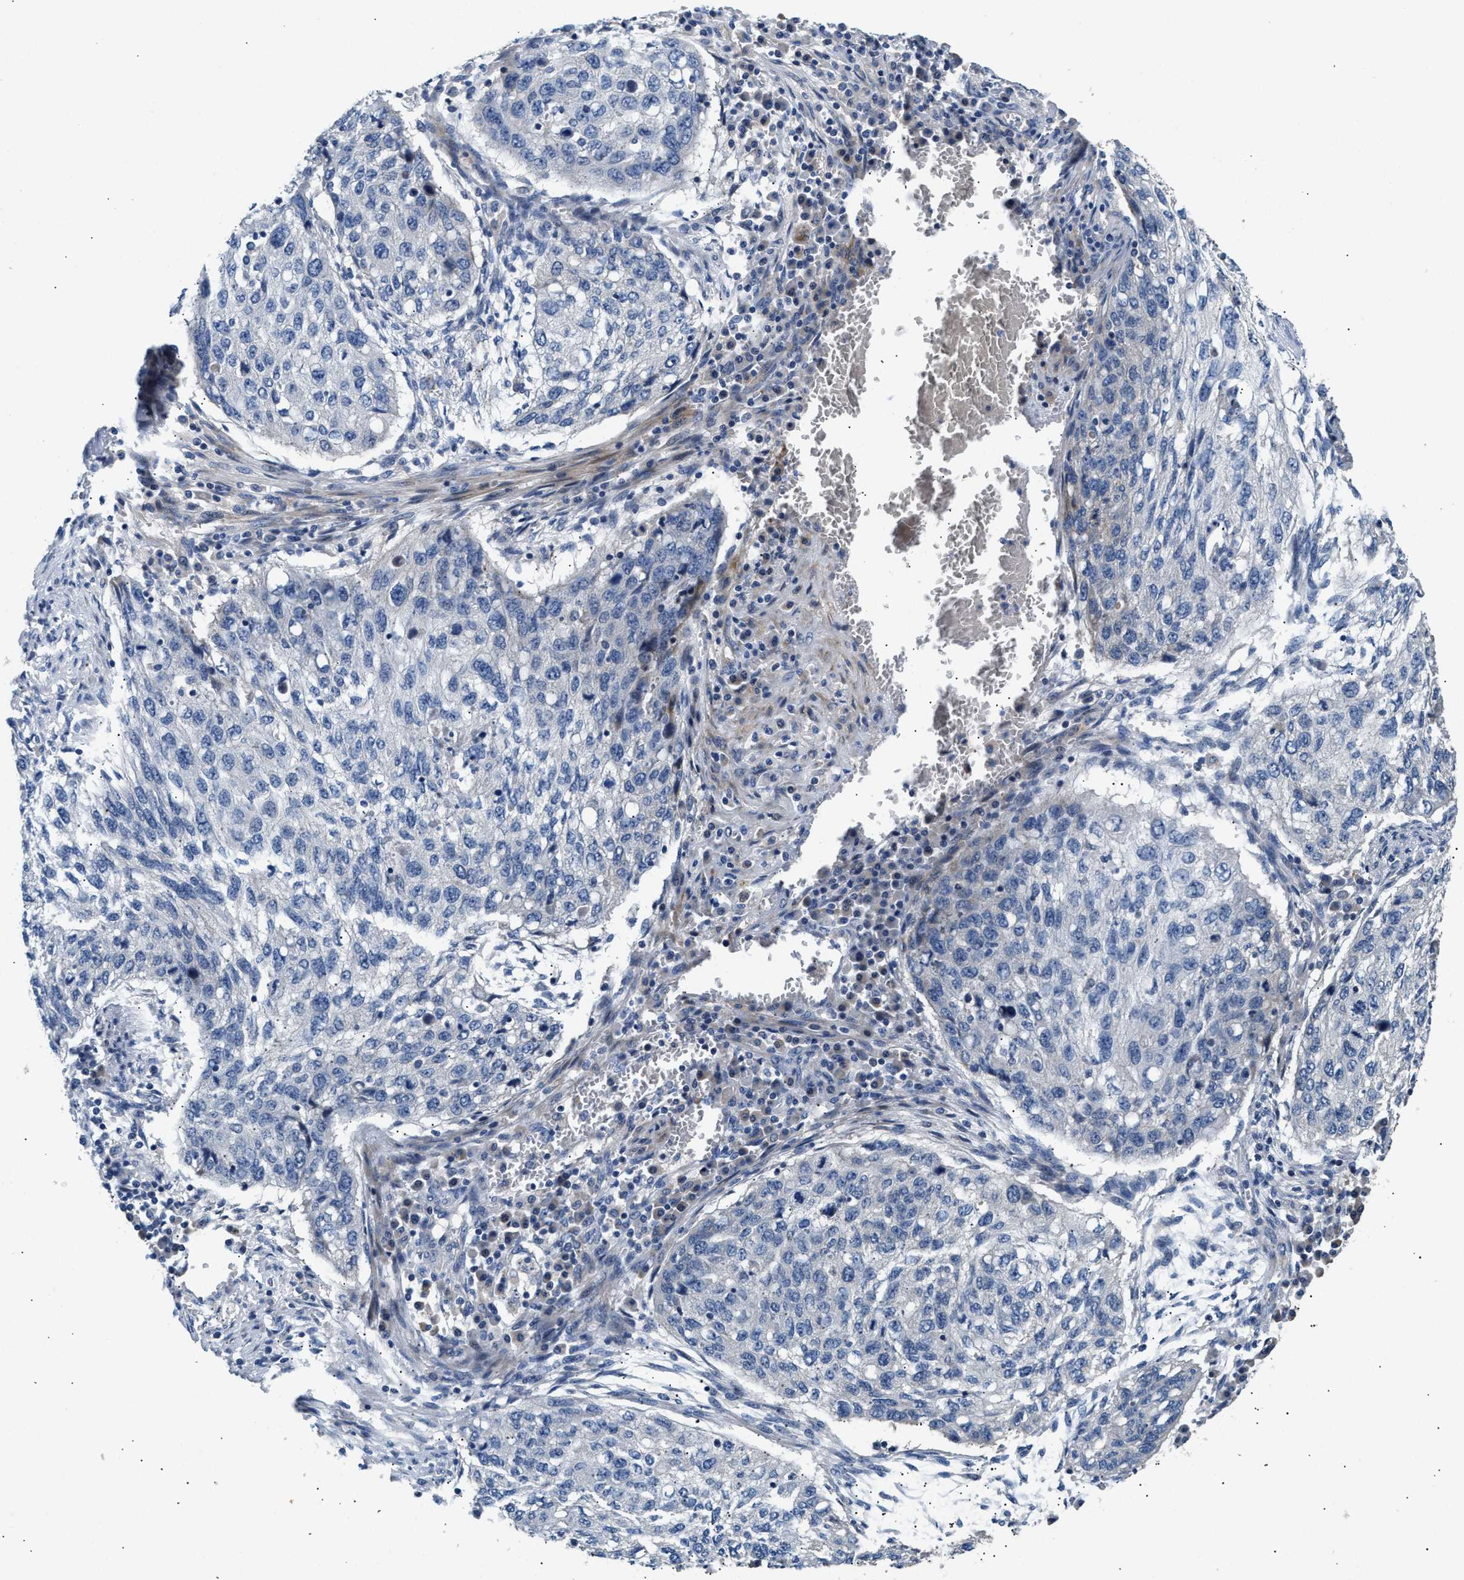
{"staining": {"intensity": "negative", "quantity": "none", "location": "none"}, "tissue": "lung cancer", "cell_type": "Tumor cells", "image_type": "cancer", "snomed": [{"axis": "morphology", "description": "Squamous cell carcinoma, NOS"}, {"axis": "topography", "description": "Lung"}], "caption": "Lung squamous cell carcinoma stained for a protein using immunohistochemistry (IHC) shows no positivity tumor cells.", "gene": "IL17RC", "patient": {"sex": "female", "age": 63}}